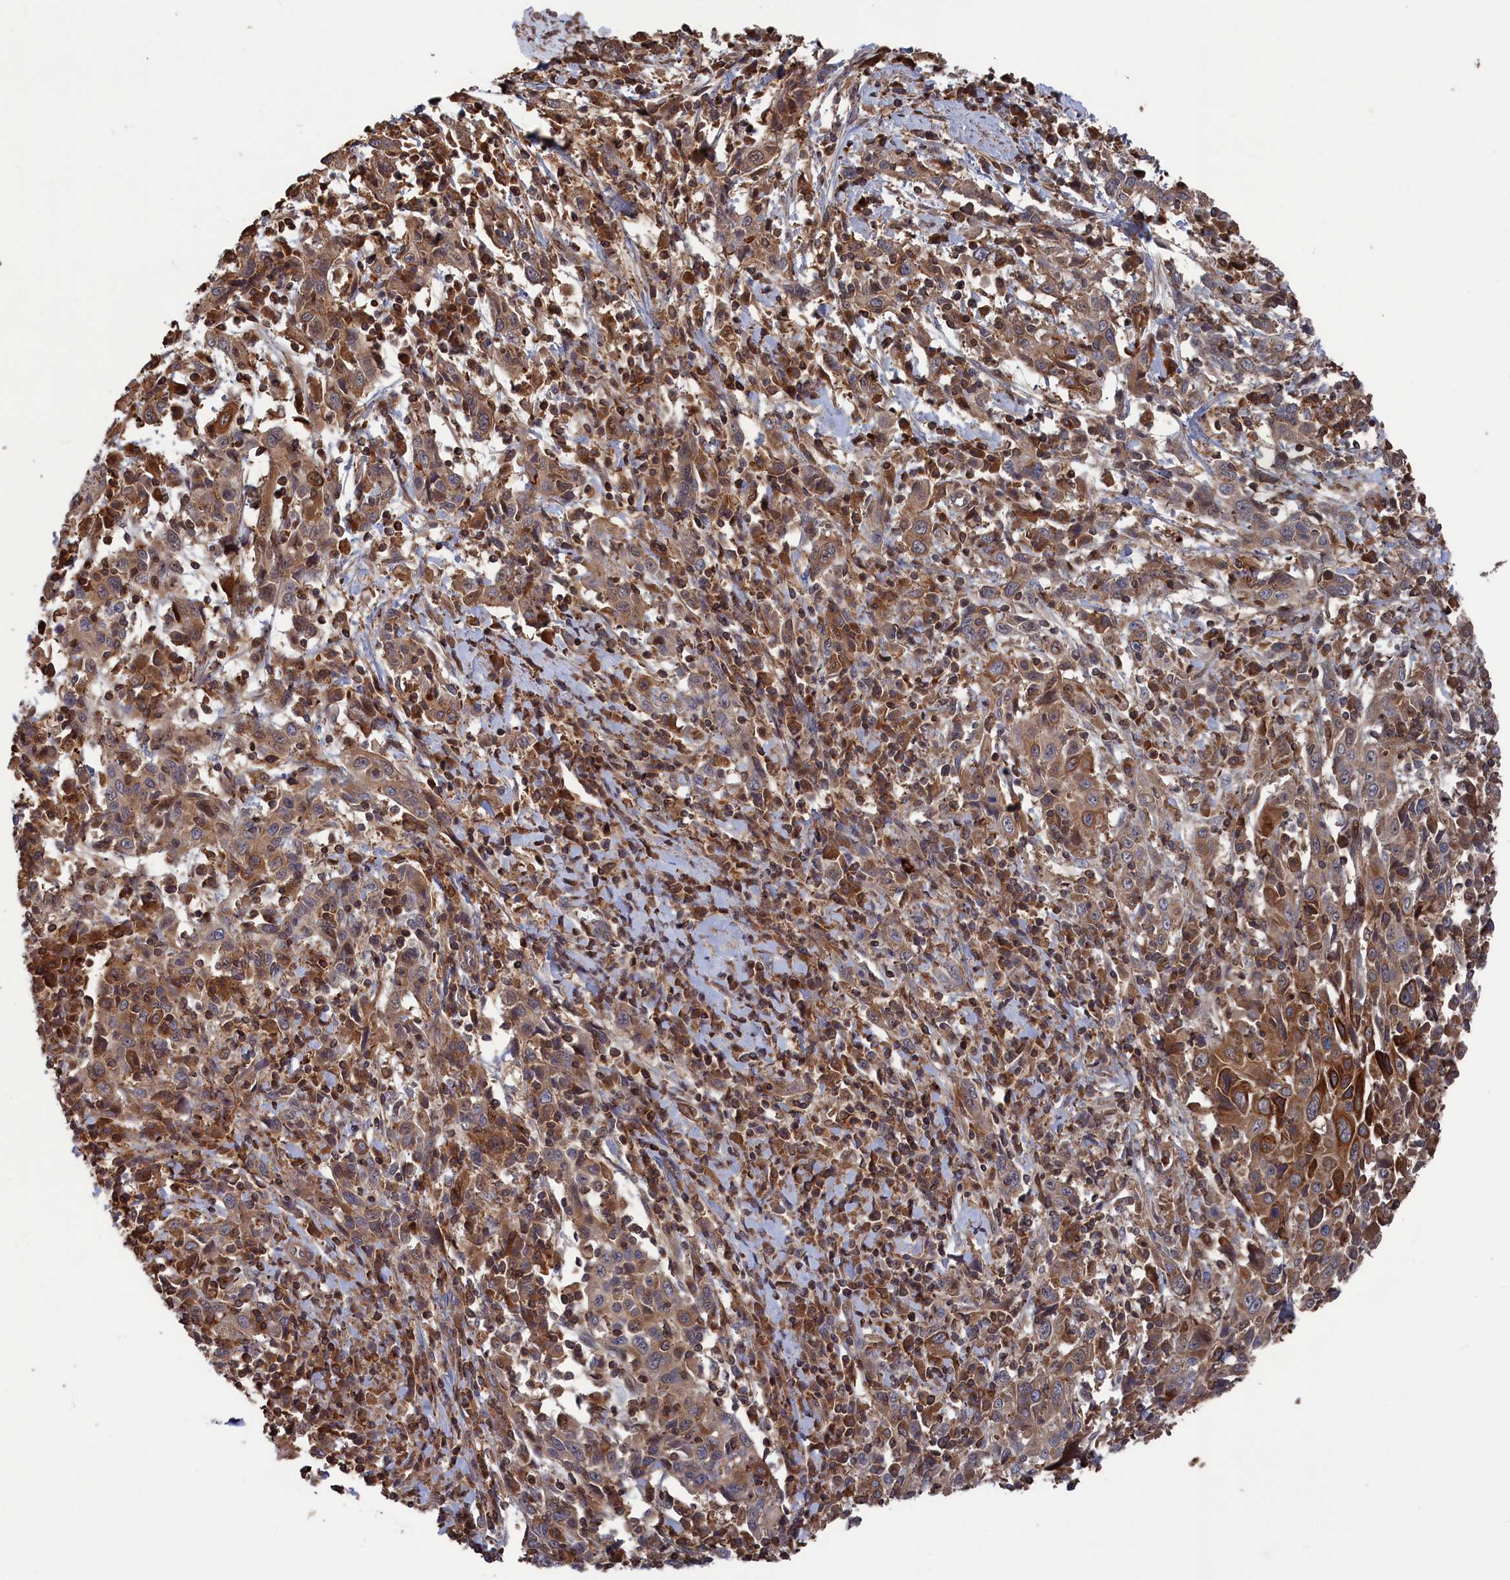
{"staining": {"intensity": "moderate", "quantity": "25%-75%", "location": "cytoplasmic/membranous"}, "tissue": "cervical cancer", "cell_type": "Tumor cells", "image_type": "cancer", "snomed": [{"axis": "morphology", "description": "Squamous cell carcinoma, NOS"}, {"axis": "topography", "description": "Cervix"}], "caption": "A micrograph of human cervical cancer stained for a protein shows moderate cytoplasmic/membranous brown staining in tumor cells. Nuclei are stained in blue.", "gene": "PLA2G15", "patient": {"sex": "female", "age": 46}}